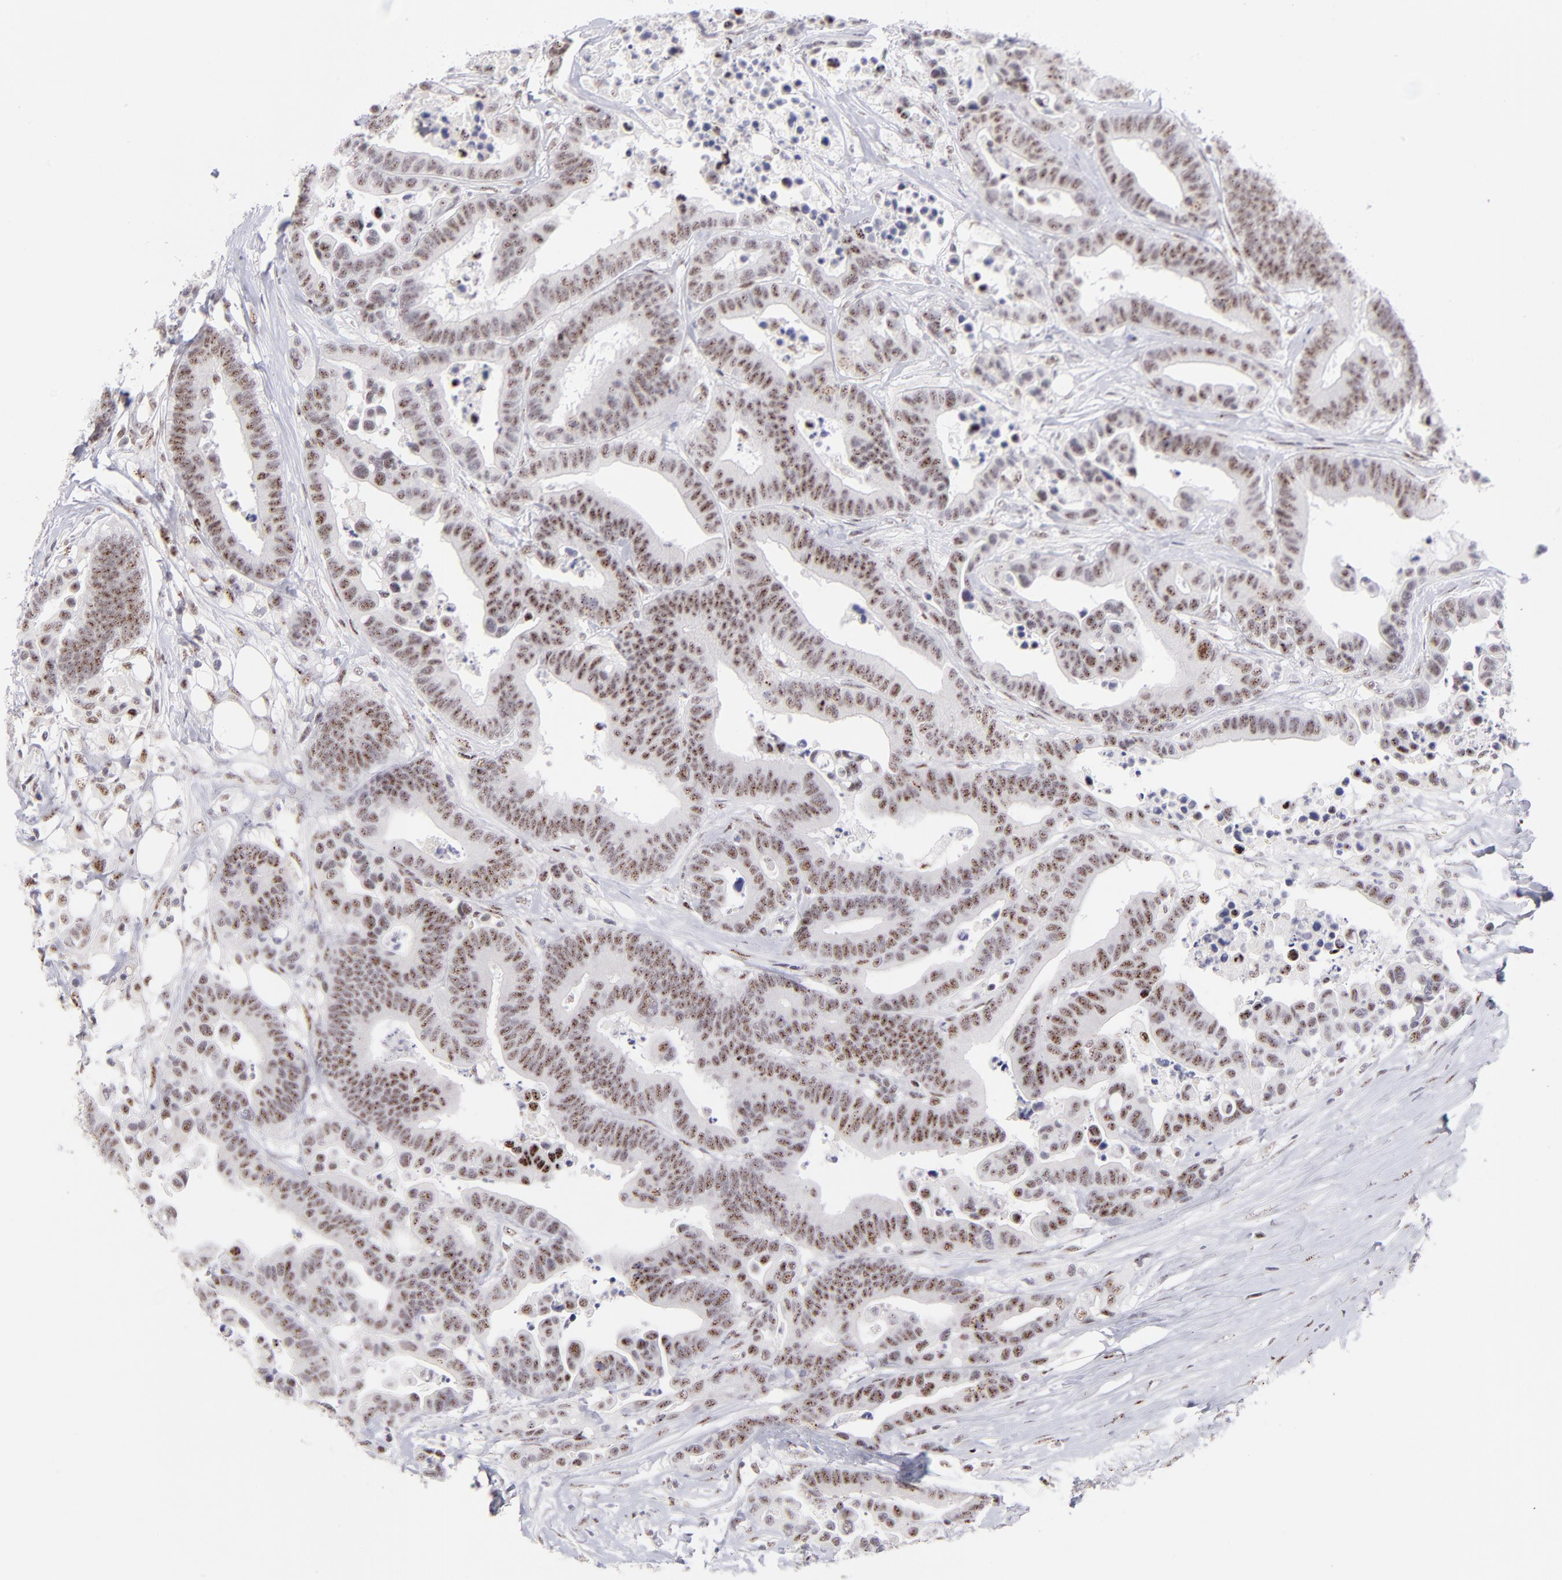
{"staining": {"intensity": "moderate", "quantity": ">75%", "location": "nuclear"}, "tissue": "colorectal cancer", "cell_type": "Tumor cells", "image_type": "cancer", "snomed": [{"axis": "morphology", "description": "Adenocarcinoma, NOS"}, {"axis": "topography", "description": "Colon"}], "caption": "Immunohistochemical staining of human colorectal adenocarcinoma shows moderate nuclear protein positivity in approximately >75% of tumor cells.", "gene": "CDC25C", "patient": {"sex": "male", "age": 82}}